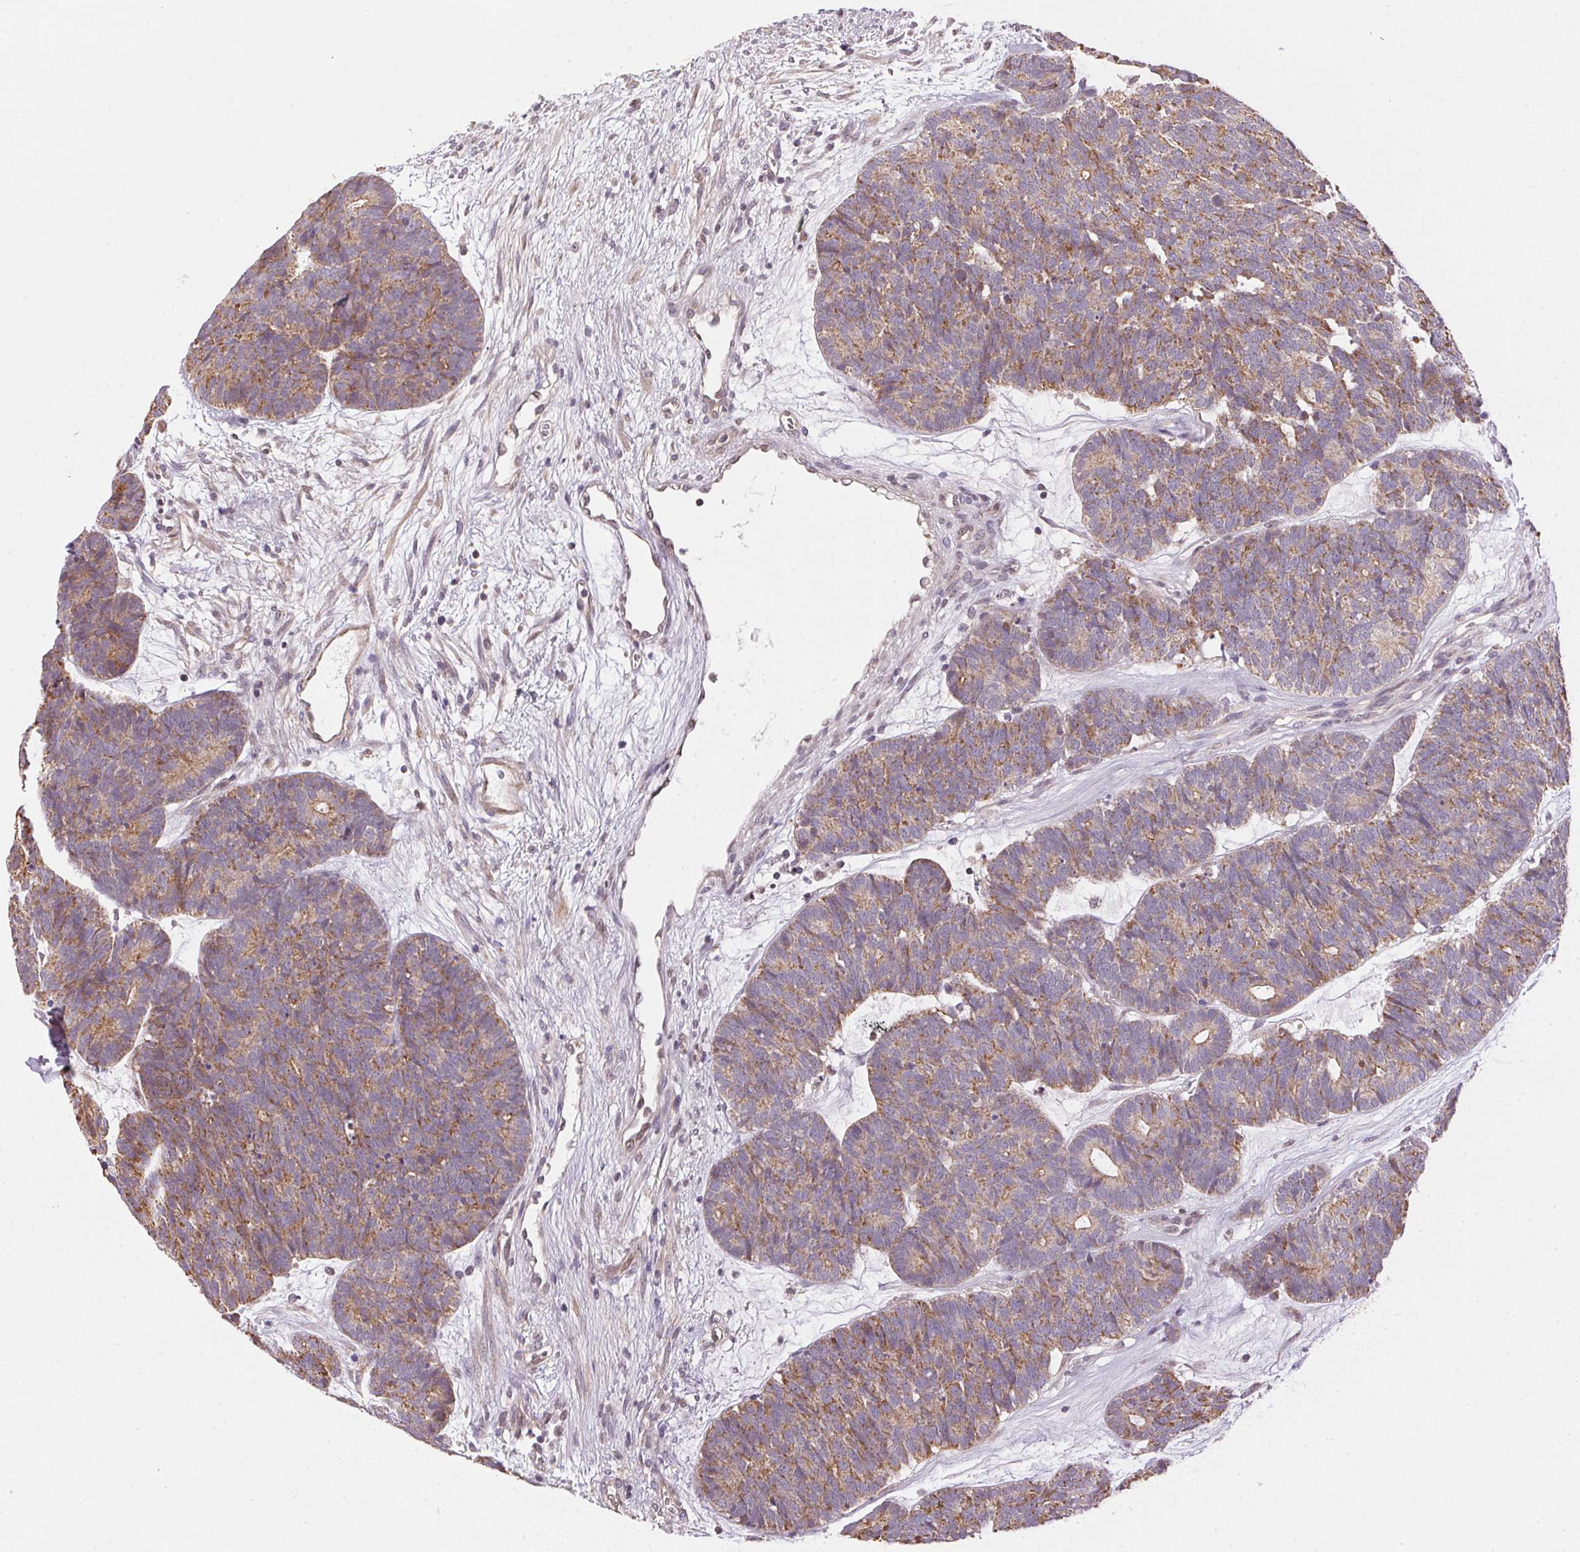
{"staining": {"intensity": "weak", "quantity": ">75%", "location": "cytoplasmic/membranous"}, "tissue": "head and neck cancer", "cell_type": "Tumor cells", "image_type": "cancer", "snomed": [{"axis": "morphology", "description": "Adenocarcinoma, NOS"}, {"axis": "topography", "description": "Head-Neck"}], "caption": "Approximately >75% of tumor cells in human head and neck cancer (adenocarcinoma) reveal weak cytoplasmic/membranous protein positivity as visualized by brown immunohistochemical staining.", "gene": "SC5D", "patient": {"sex": "female", "age": 81}}